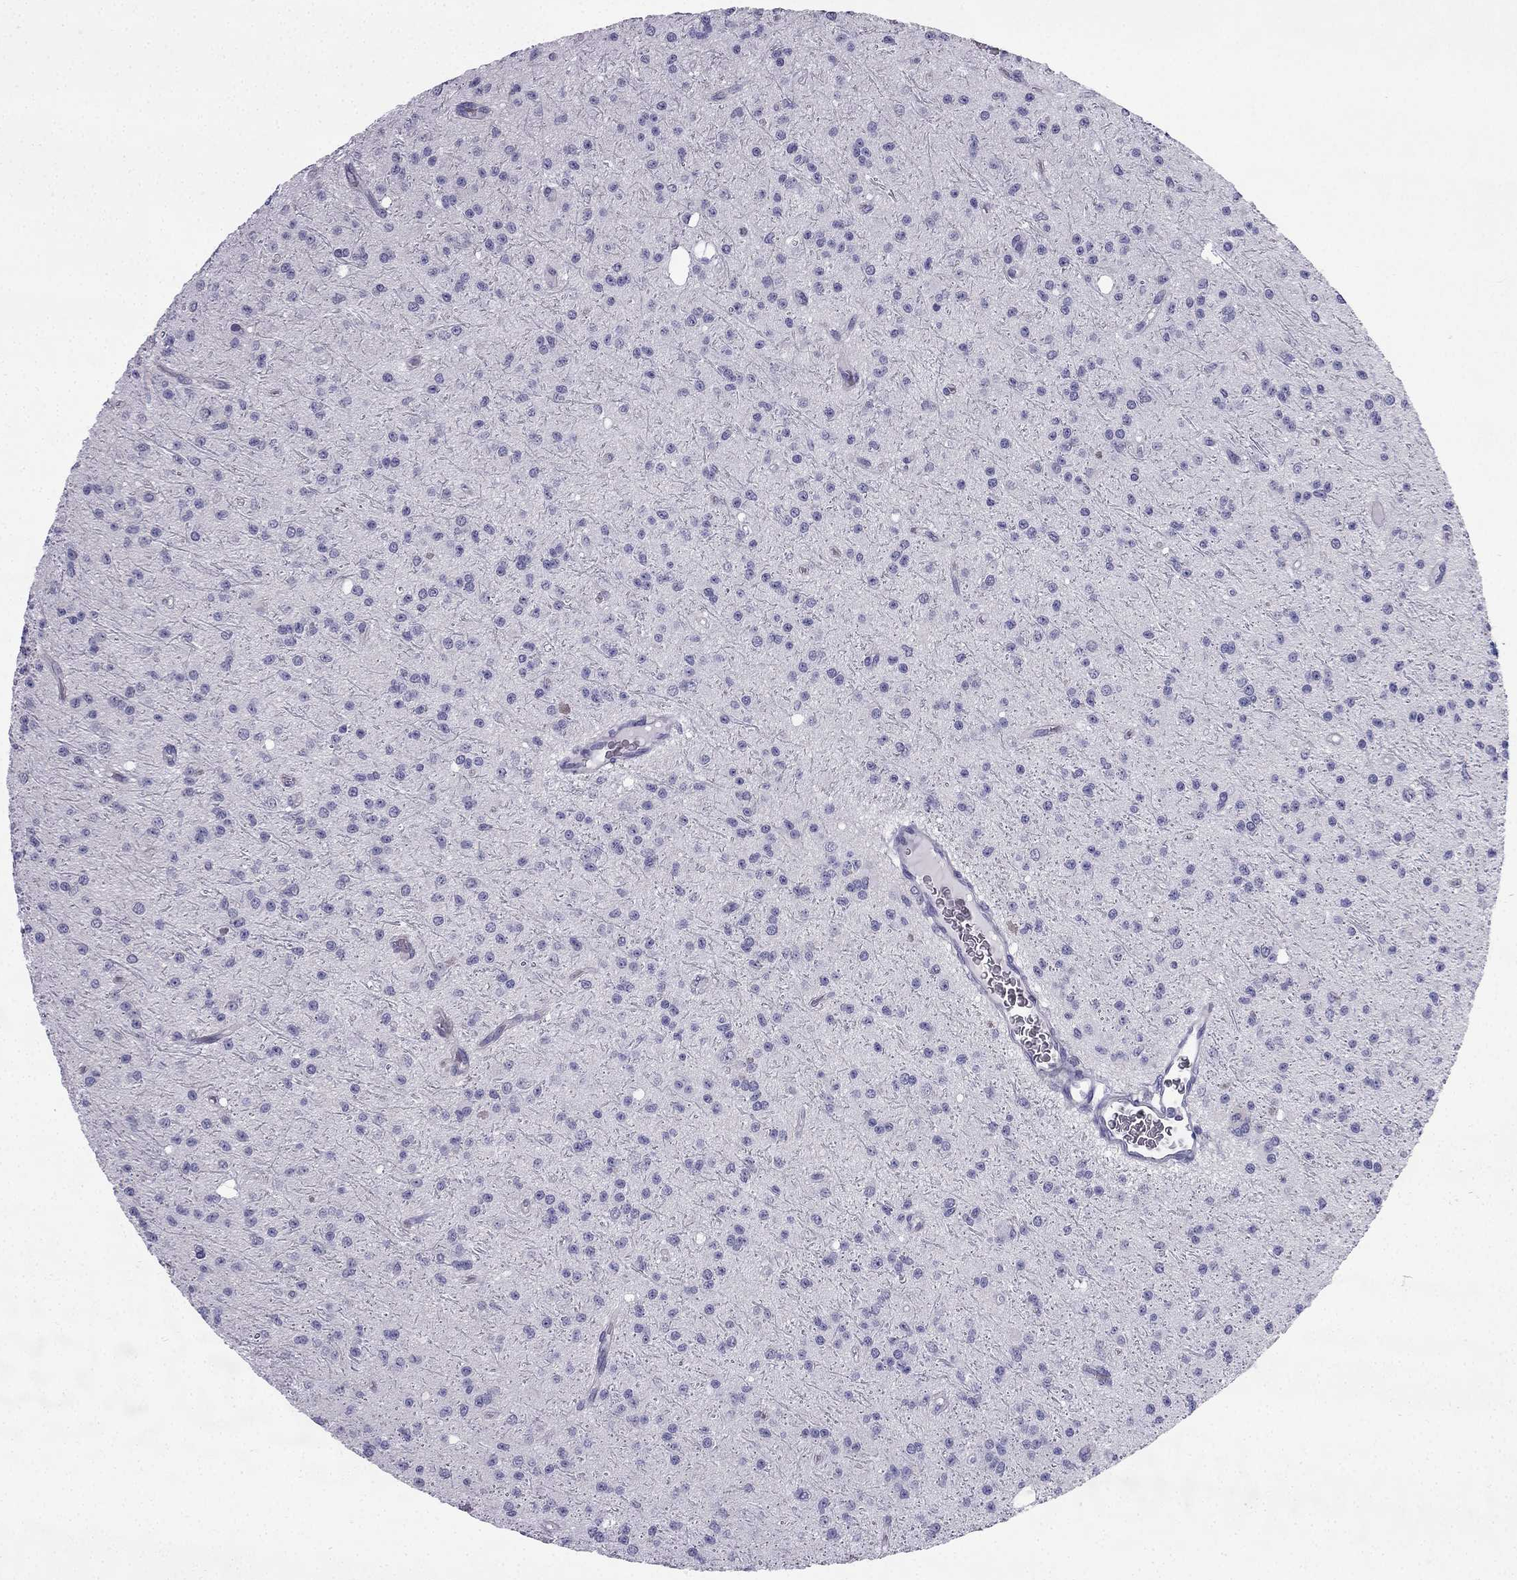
{"staining": {"intensity": "negative", "quantity": "none", "location": "none"}, "tissue": "glioma", "cell_type": "Tumor cells", "image_type": "cancer", "snomed": [{"axis": "morphology", "description": "Glioma, malignant, Low grade"}, {"axis": "topography", "description": "Brain"}], "caption": "Immunohistochemistry (IHC) photomicrograph of human glioma stained for a protein (brown), which shows no expression in tumor cells.", "gene": "CFAP53", "patient": {"sex": "male", "age": 27}}